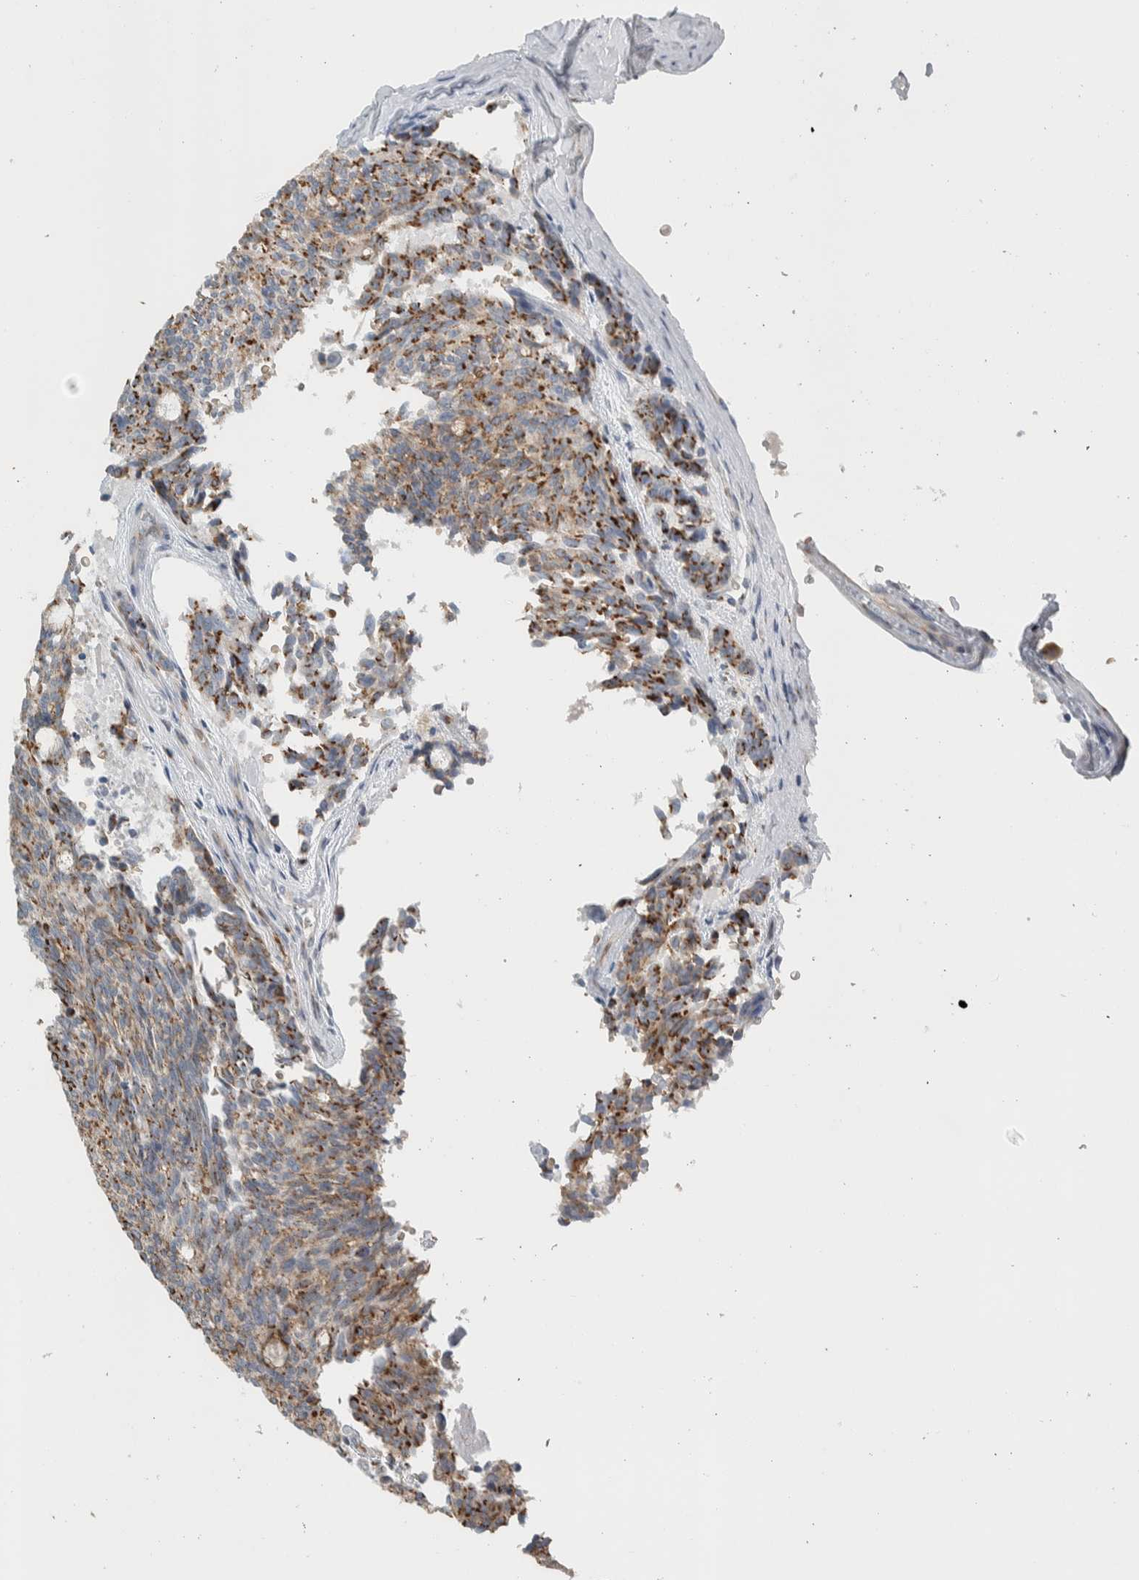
{"staining": {"intensity": "moderate", "quantity": ">75%", "location": "cytoplasmic/membranous"}, "tissue": "carcinoid", "cell_type": "Tumor cells", "image_type": "cancer", "snomed": [{"axis": "morphology", "description": "Carcinoid, malignant, NOS"}, {"axis": "topography", "description": "Pancreas"}], "caption": "This is a photomicrograph of IHC staining of carcinoid (malignant), which shows moderate staining in the cytoplasmic/membranous of tumor cells.", "gene": "SLC38A10", "patient": {"sex": "female", "age": 54}}